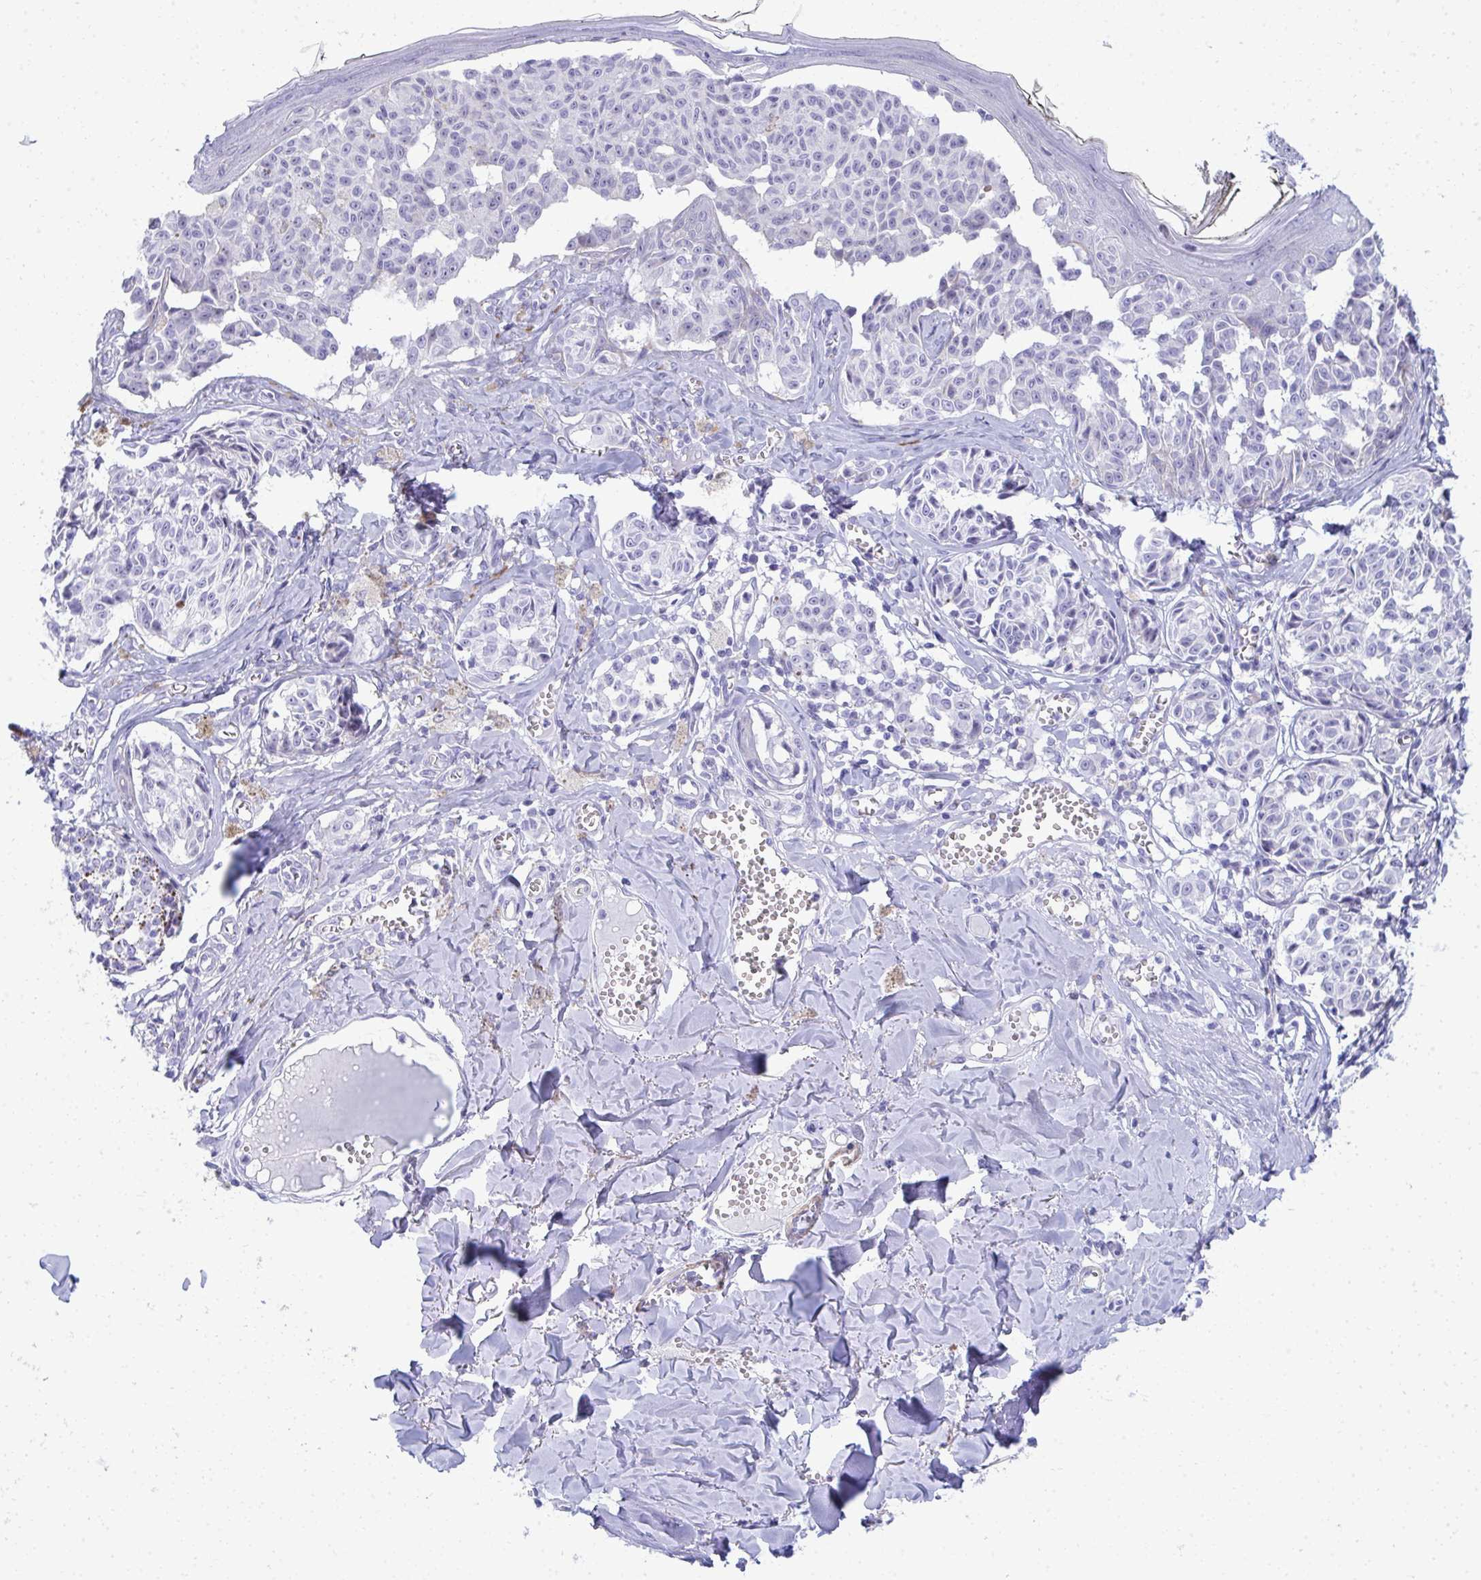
{"staining": {"intensity": "negative", "quantity": "none", "location": "none"}, "tissue": "melanoma", "cell_type": "Tumor cells", "image_type": "cancer", "snomed": [{"axis": "morphology", "description": "Malignant melanoma, NOS"}, {"axis": "topography", "description": "Skin"}], "caption": "The micrograph exhibits no staining of tumor cells in melanoma.", "gene": "PUS7L", "patient": {"sex": "female", "age": 43}}